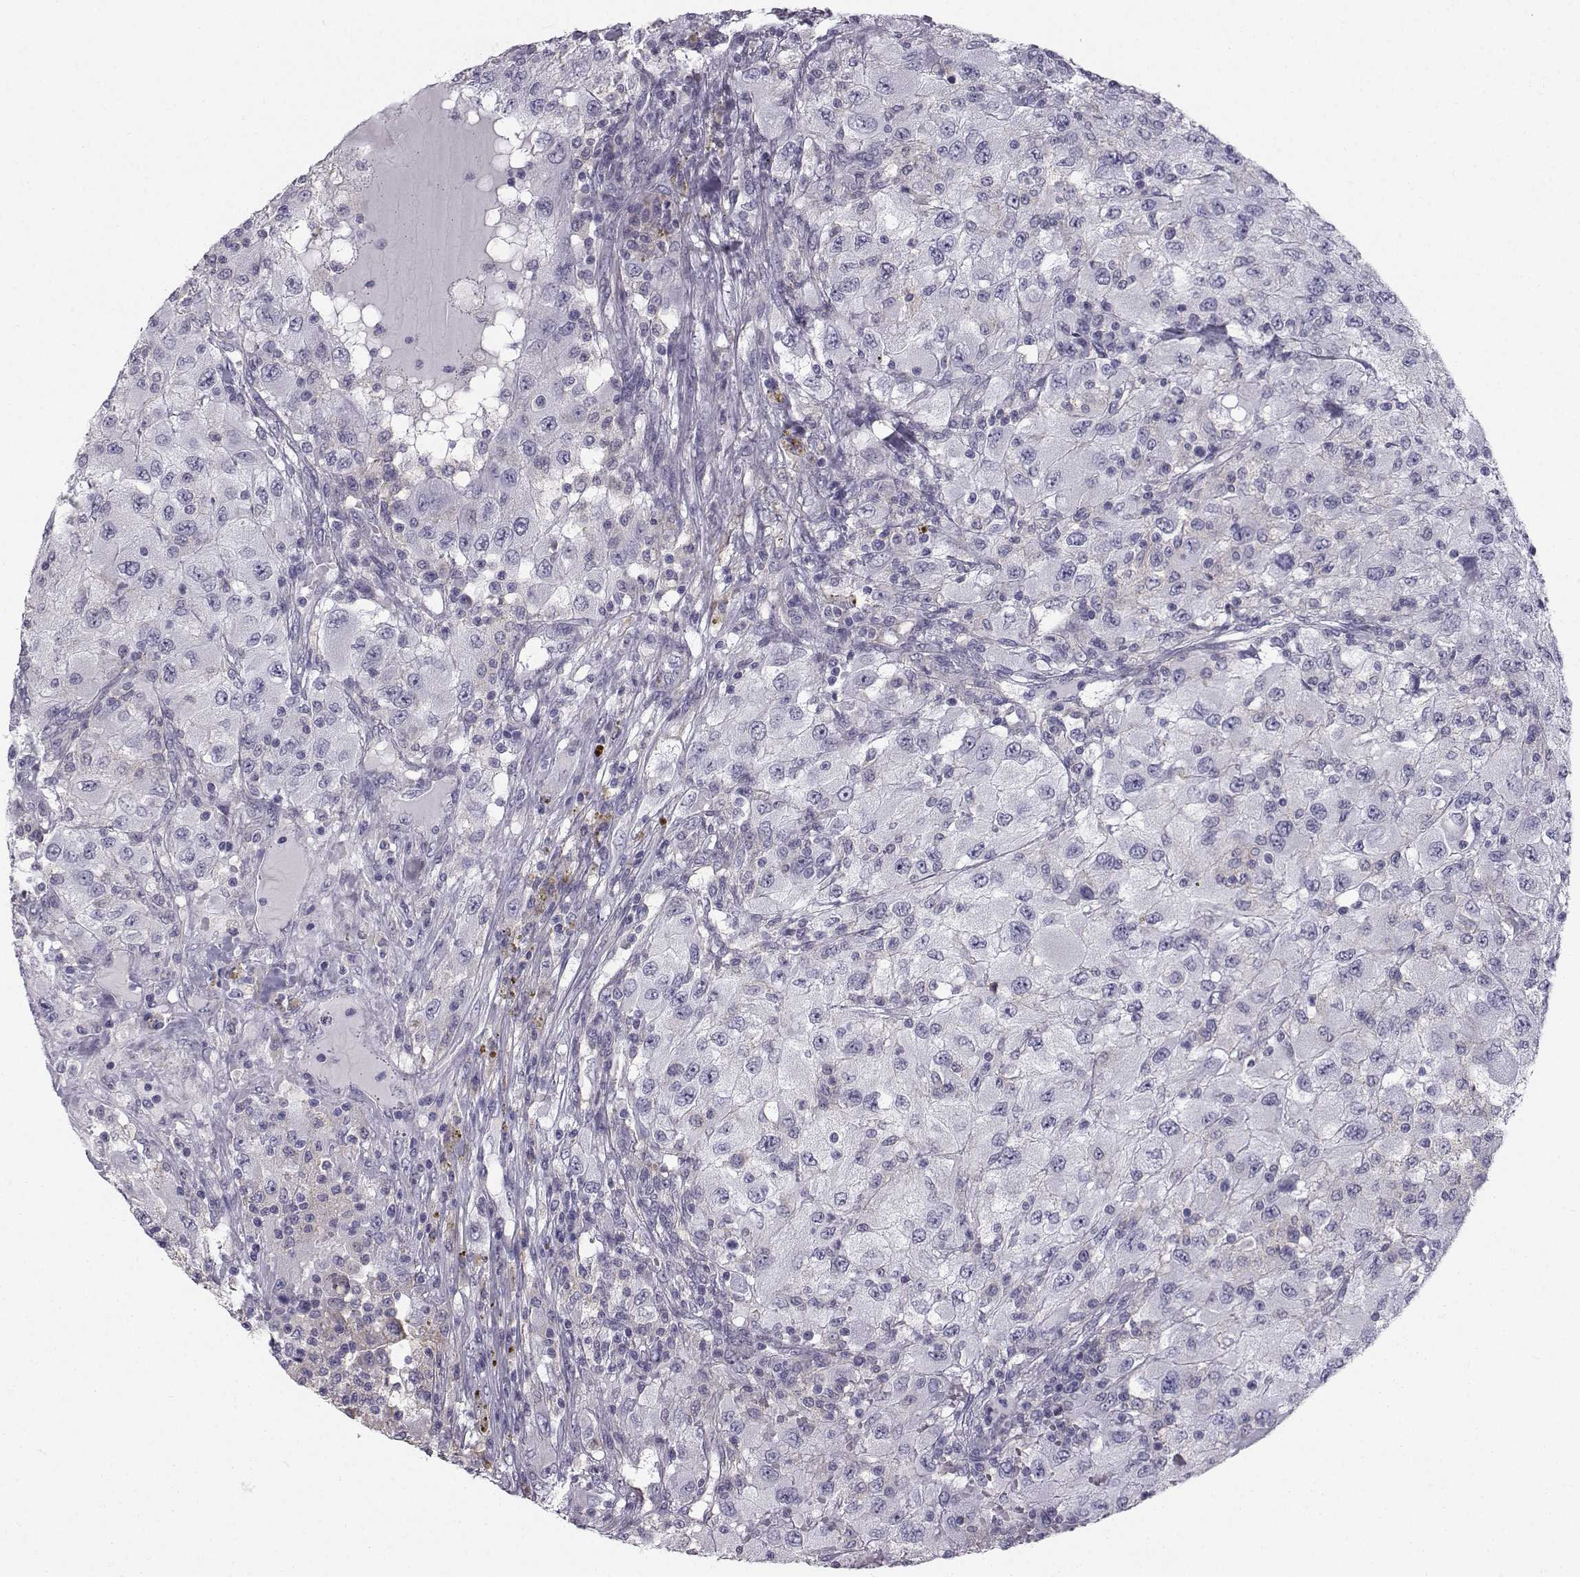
{"staining": {"intensity": "negative", "quantity": "none", "location": "none"}, "tissue": "renal cancer", "cell_type": "Tumor cells", "image_type": "cancer", "snomed": [{"axis": "morphology", "description": "Adenocarcinoma, NOS"}, {"axis": "topography", "description": "Kidney"}], "caption": "Tumor cells are negative for brown protein staining in adenocarcinoma (renal).", "gene": "SPDYE4", "patient": {"sex": "female", "age": 67}}